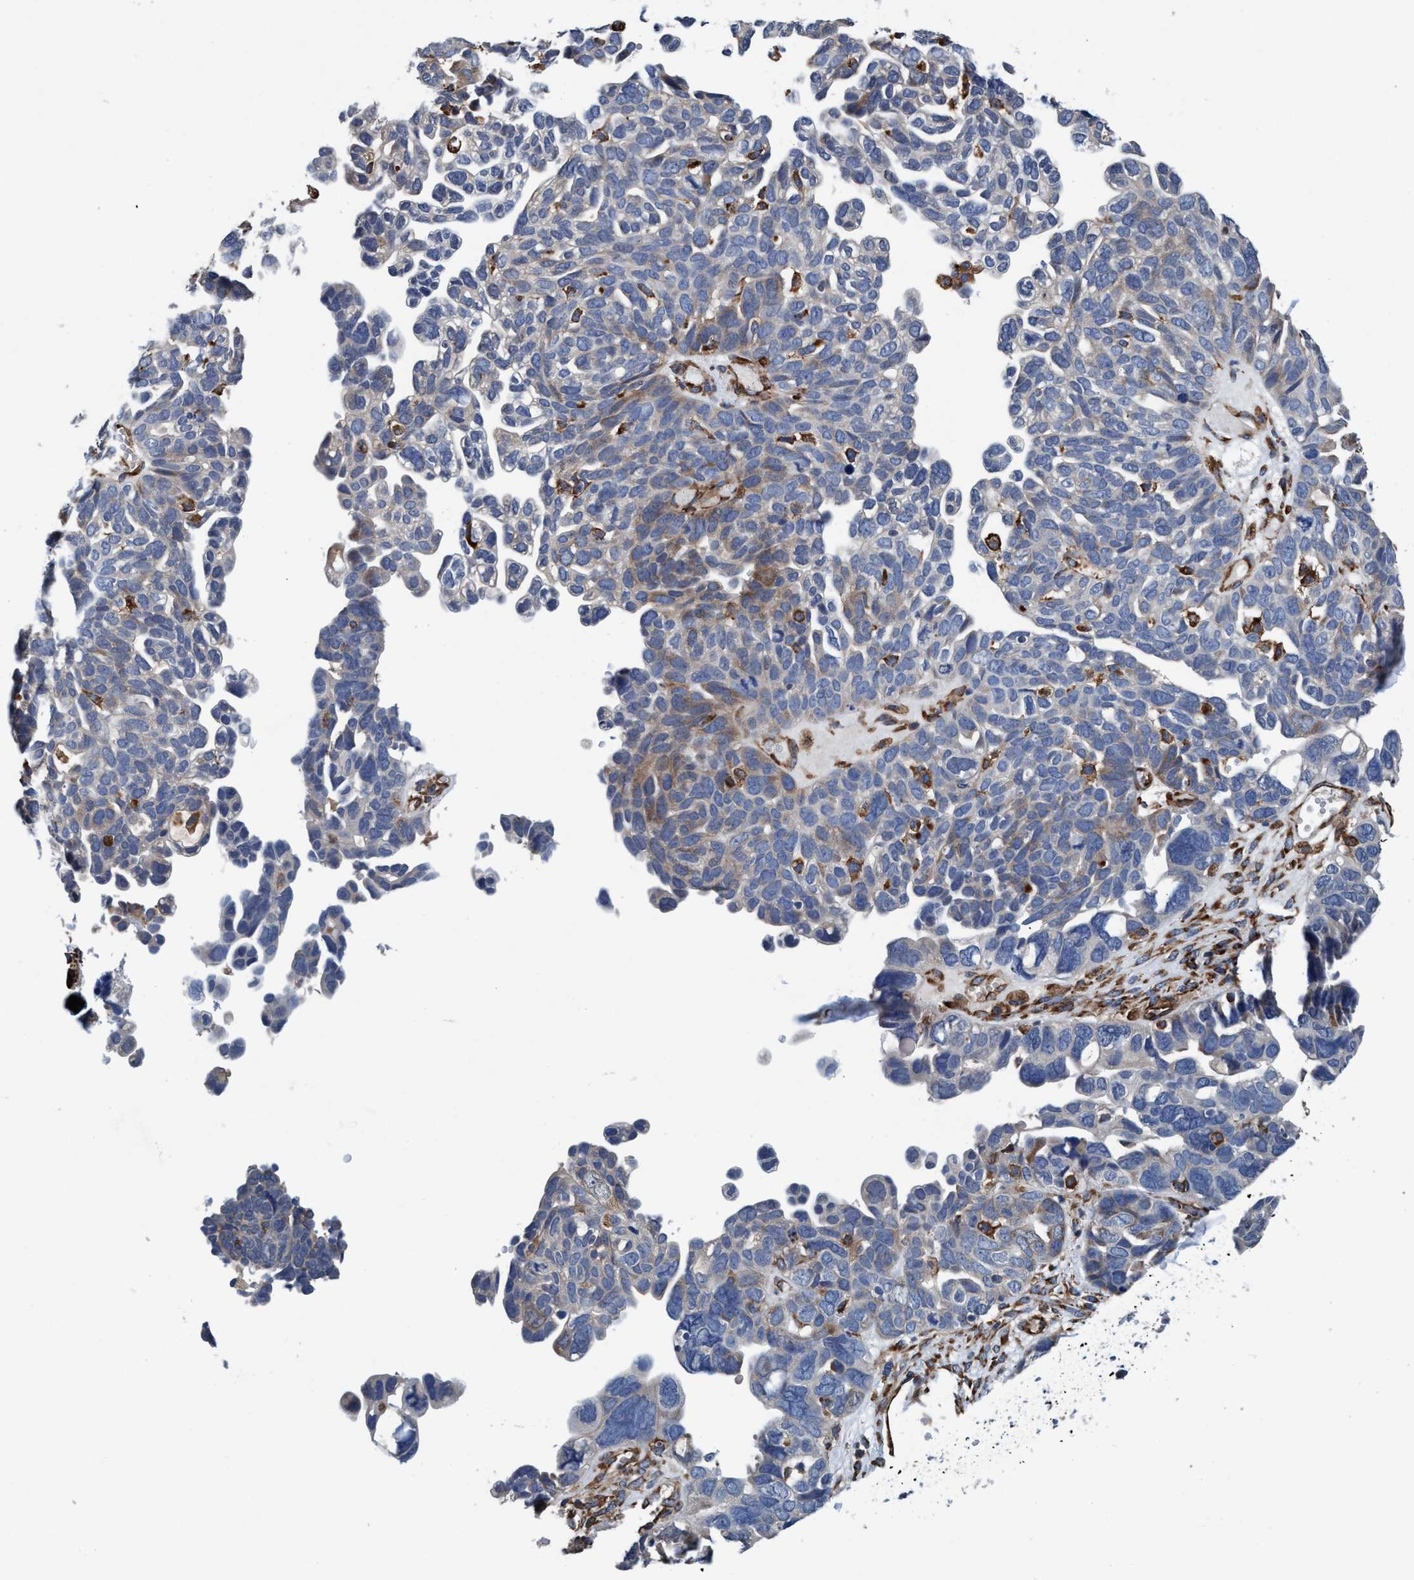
{"staining": {"intensity": "moderate", "quantity": "<25%", "location": "cytoplasmic/membranous"}, "tissue": "ovarian cancer", "cell_type": "Tumor cells", "image_type": "cancer", "snomed": [{"axis": "morphology", "description": "Cystadenocarcinoma, mucinous, NOS"}, {"axis": "topography", "description": "Ovary"}], "caption": "Immunohistochemistry (IHC) micrograph of human ovarian mucinous cystadenocarcinoma stained for a protein (brown), which displays low levels of moderate cytoplasmic/membranous staining in about <25% of tumor cells.", "gene": "ENDOG", "patient": {"sex": "female", "age": 61}}